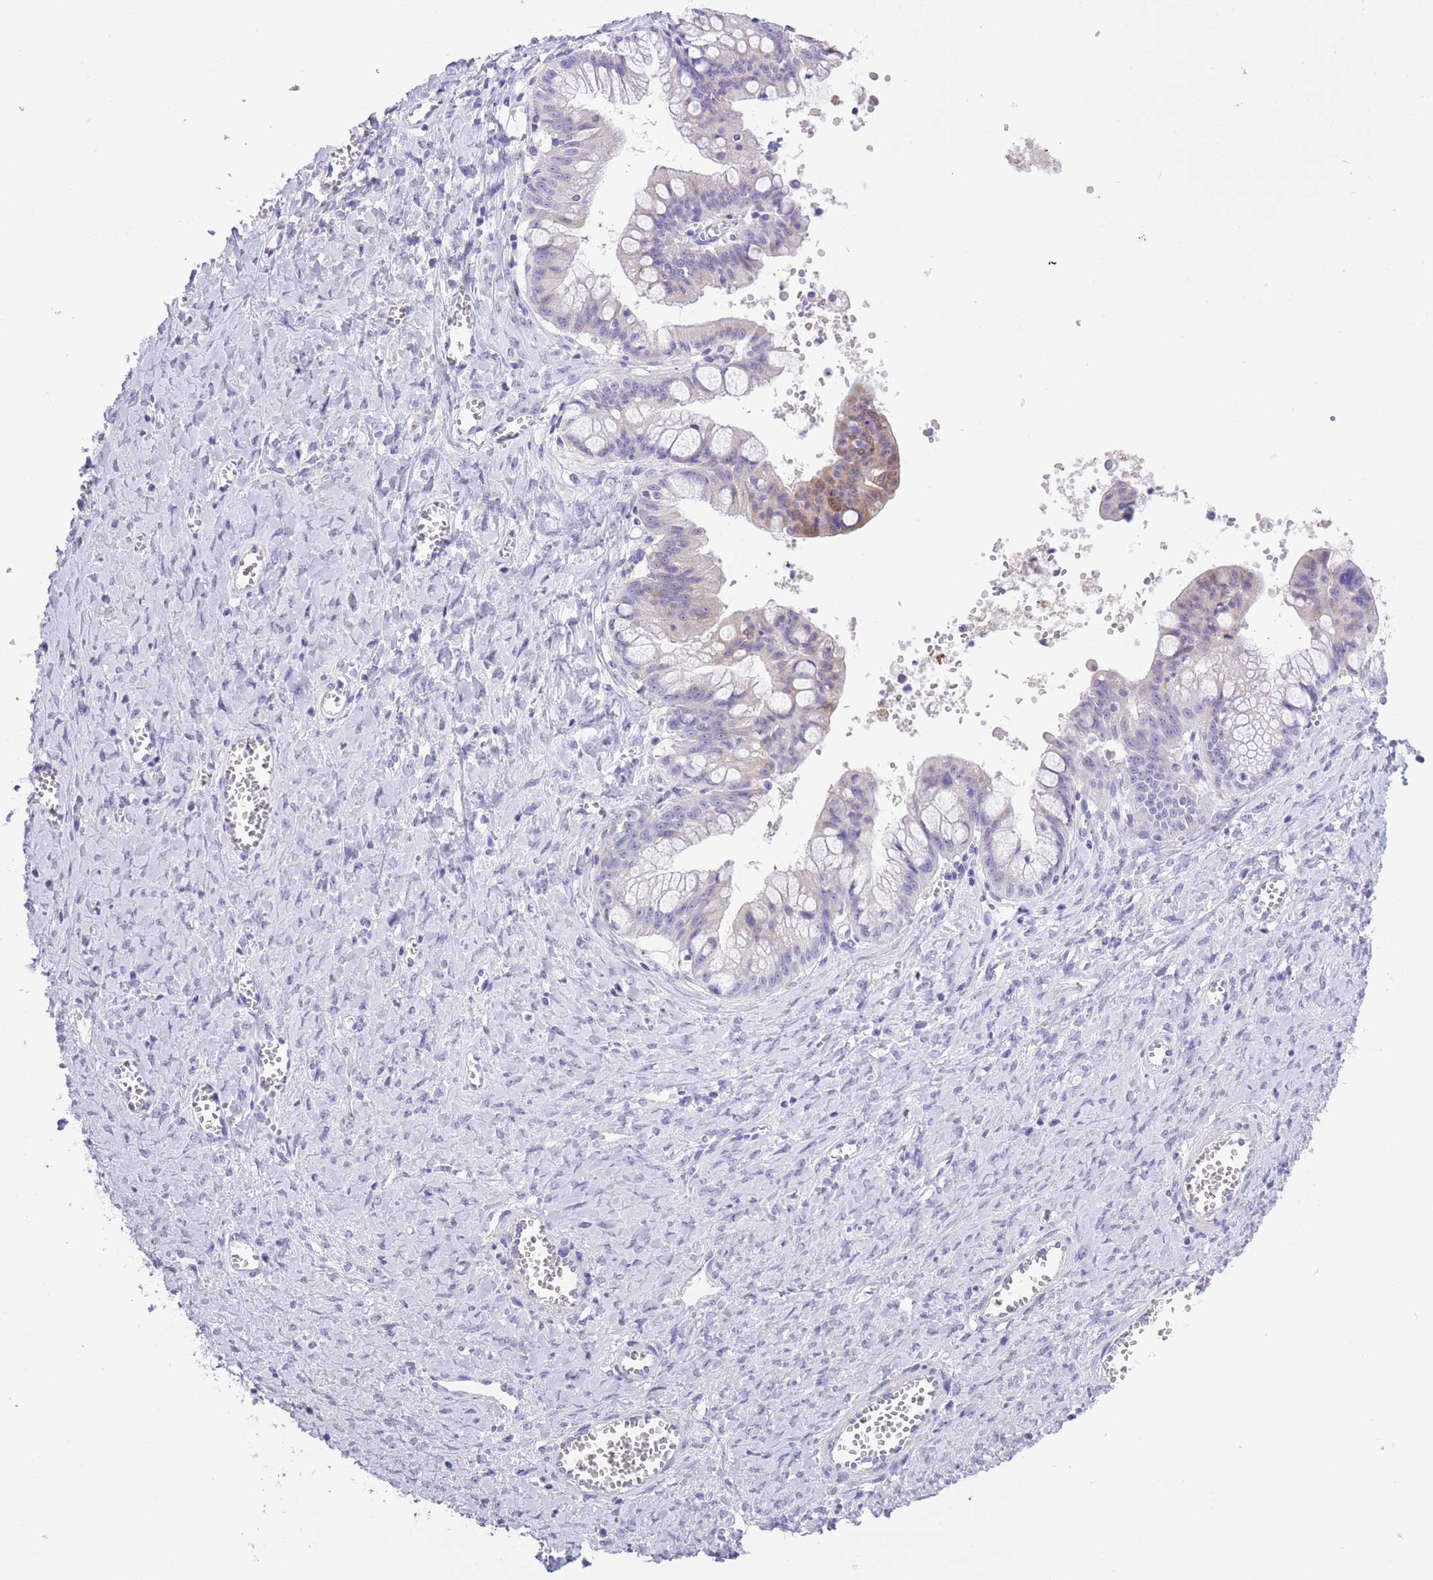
{"staining": {"intensity": "strong", "quantity": "<25%", "location": "cytoplasmic/membranous"}, "tissue": "ovarian cancer", "cell_type": "Tumor cells", "image_type": "cancer", "snomed": [{"axis": "morphology", "description": "Cystadenocarcinoma, mucinous, NOS"}, {"axis": "topography", "description": "Ovary"}], "caption": "Human mucinous cystadenocarcinoma (ovarian) stained with a protein marker displays strong staining in tumor cells.", "gene": "RAI2", "patient": {"sex": "female", "age": 70}}